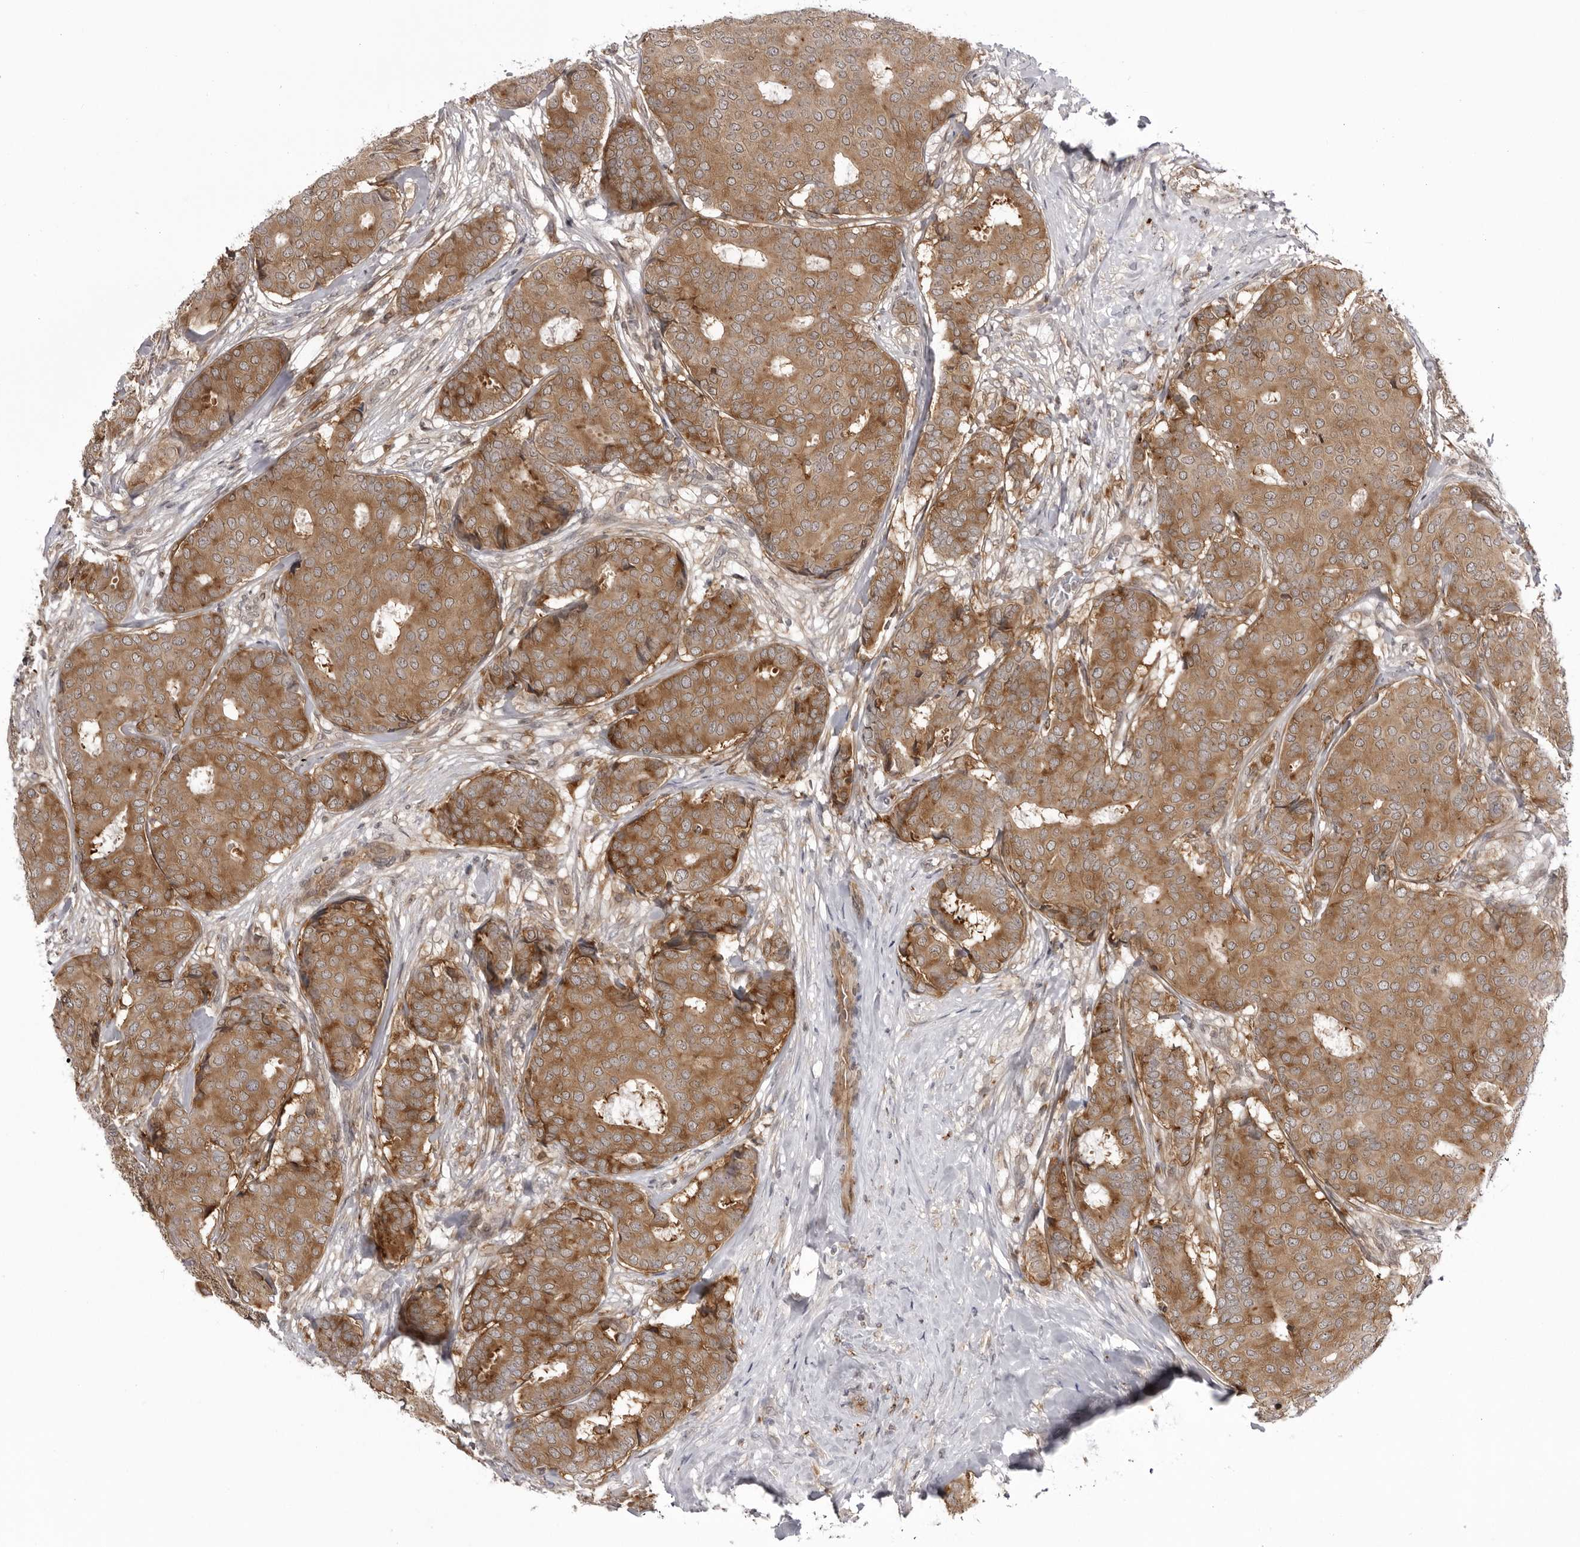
{"staining": {"intensity": "moderate", "quantity": ">75%", "location": "cytoplasmic/membranous"}, "tissue": "breast cancer", "cell_type": "Tumor cells", "image_type": "cancer", "snomed": [{"axis": "morphology", "description": "Duct carcinoma"}, {"axis": "topography", "description": "Breast"}], "caption": "Breast intraductal carcinoma stained with a brown dye reveals moderate cytoplasmic/membranous positive positivity in about >75% of tumor cells.", "gene": "USP43", "patient": {"sex": "female", "age": 75}}